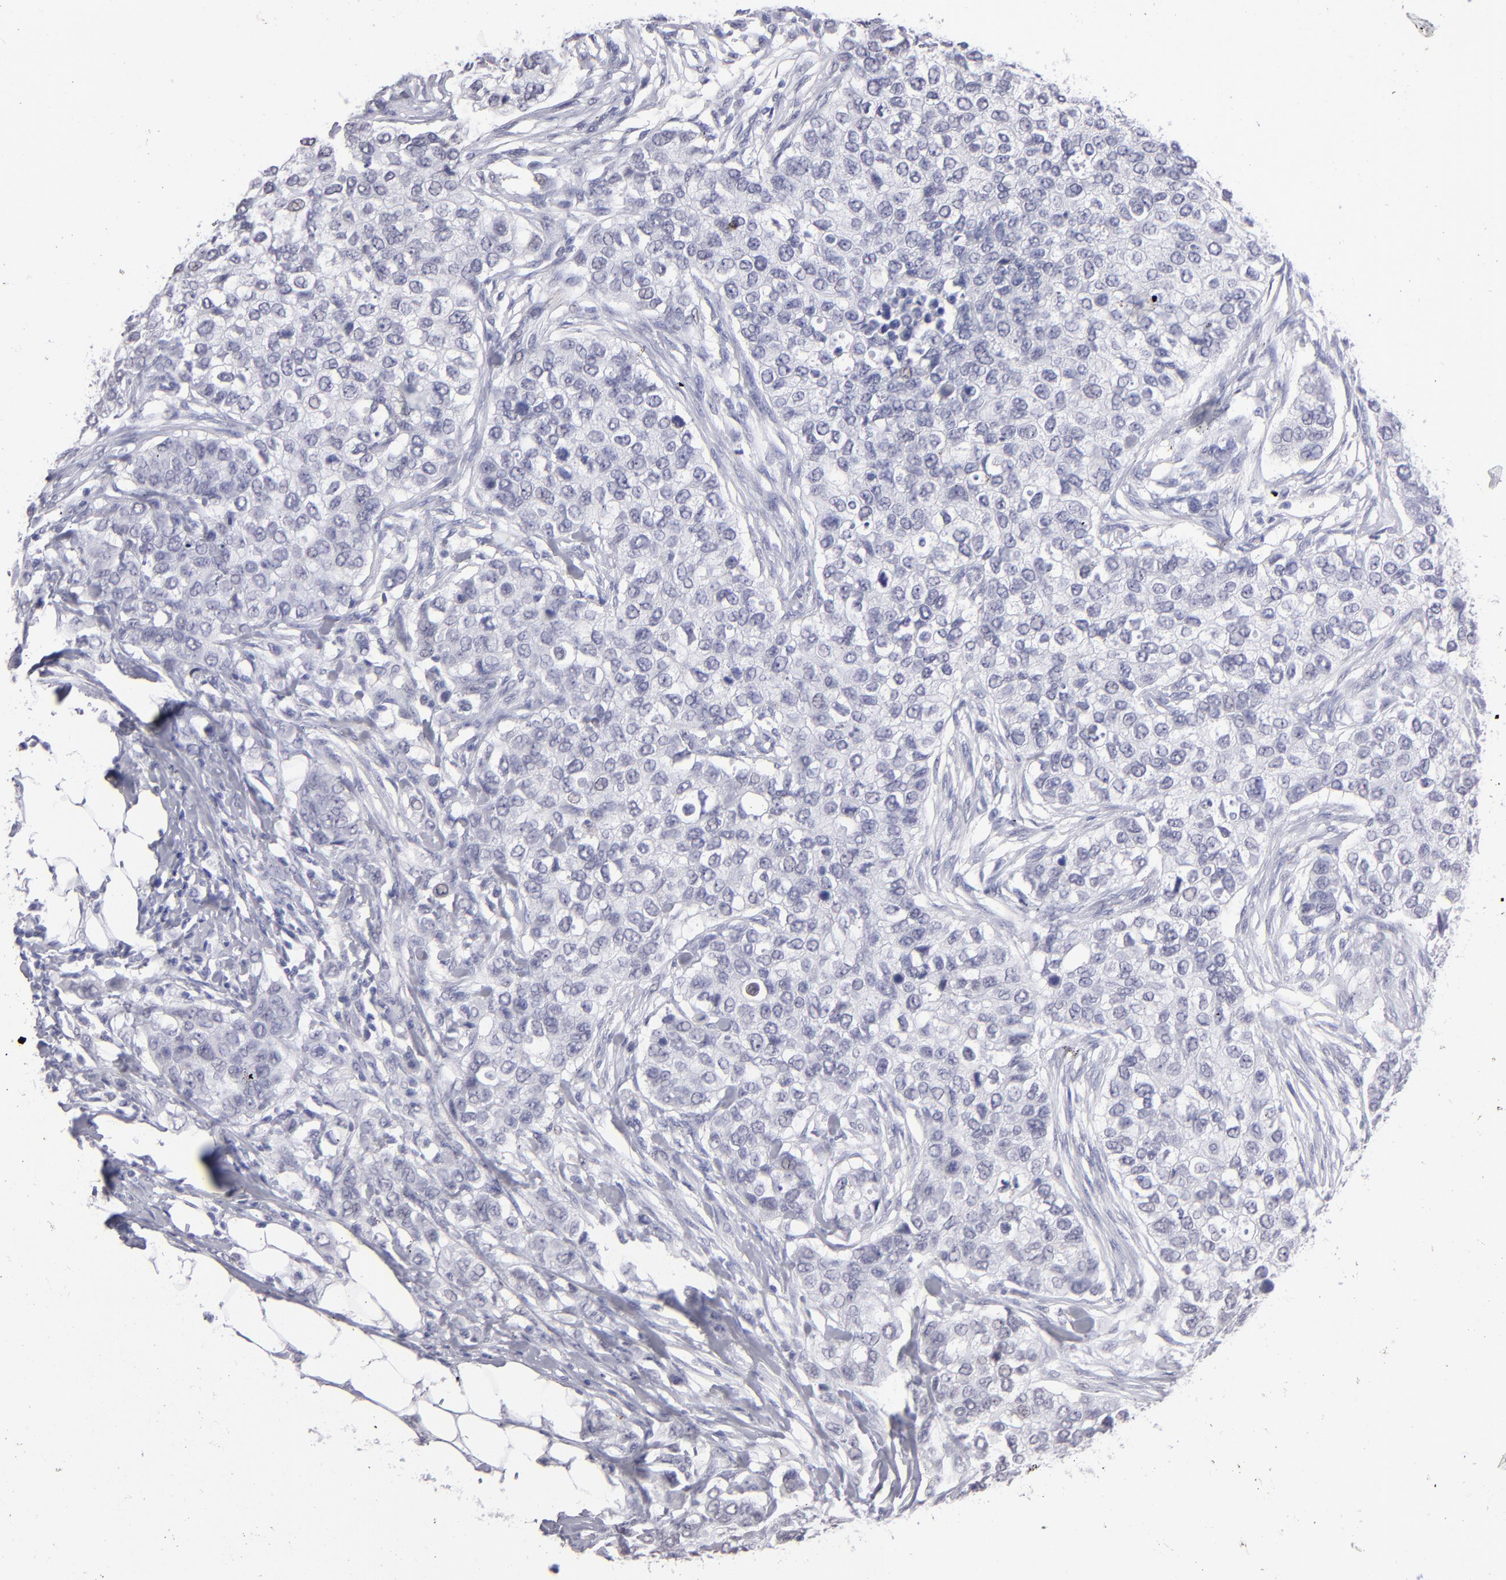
{"staining": {"intensity": "negative", "quantity": "none", "location": "none"}, "tissue": "breast cancer", "cell_type": "Tumor cells", "image_type": "cancer", "snomed": [{"axis": "morphology", "description": "Normal tissue, NOS"}, {"axis": "morphology", "description": "Duct carcinoma"}, {"axis": "topography", "description": "Breast"}], "caption": "Immunohistochemistry (IHC) of human breast cancer demonstrates no staining in tumor cells.", "gene": "ALDOB", "patient": {"sex": "female", "age": 49}}